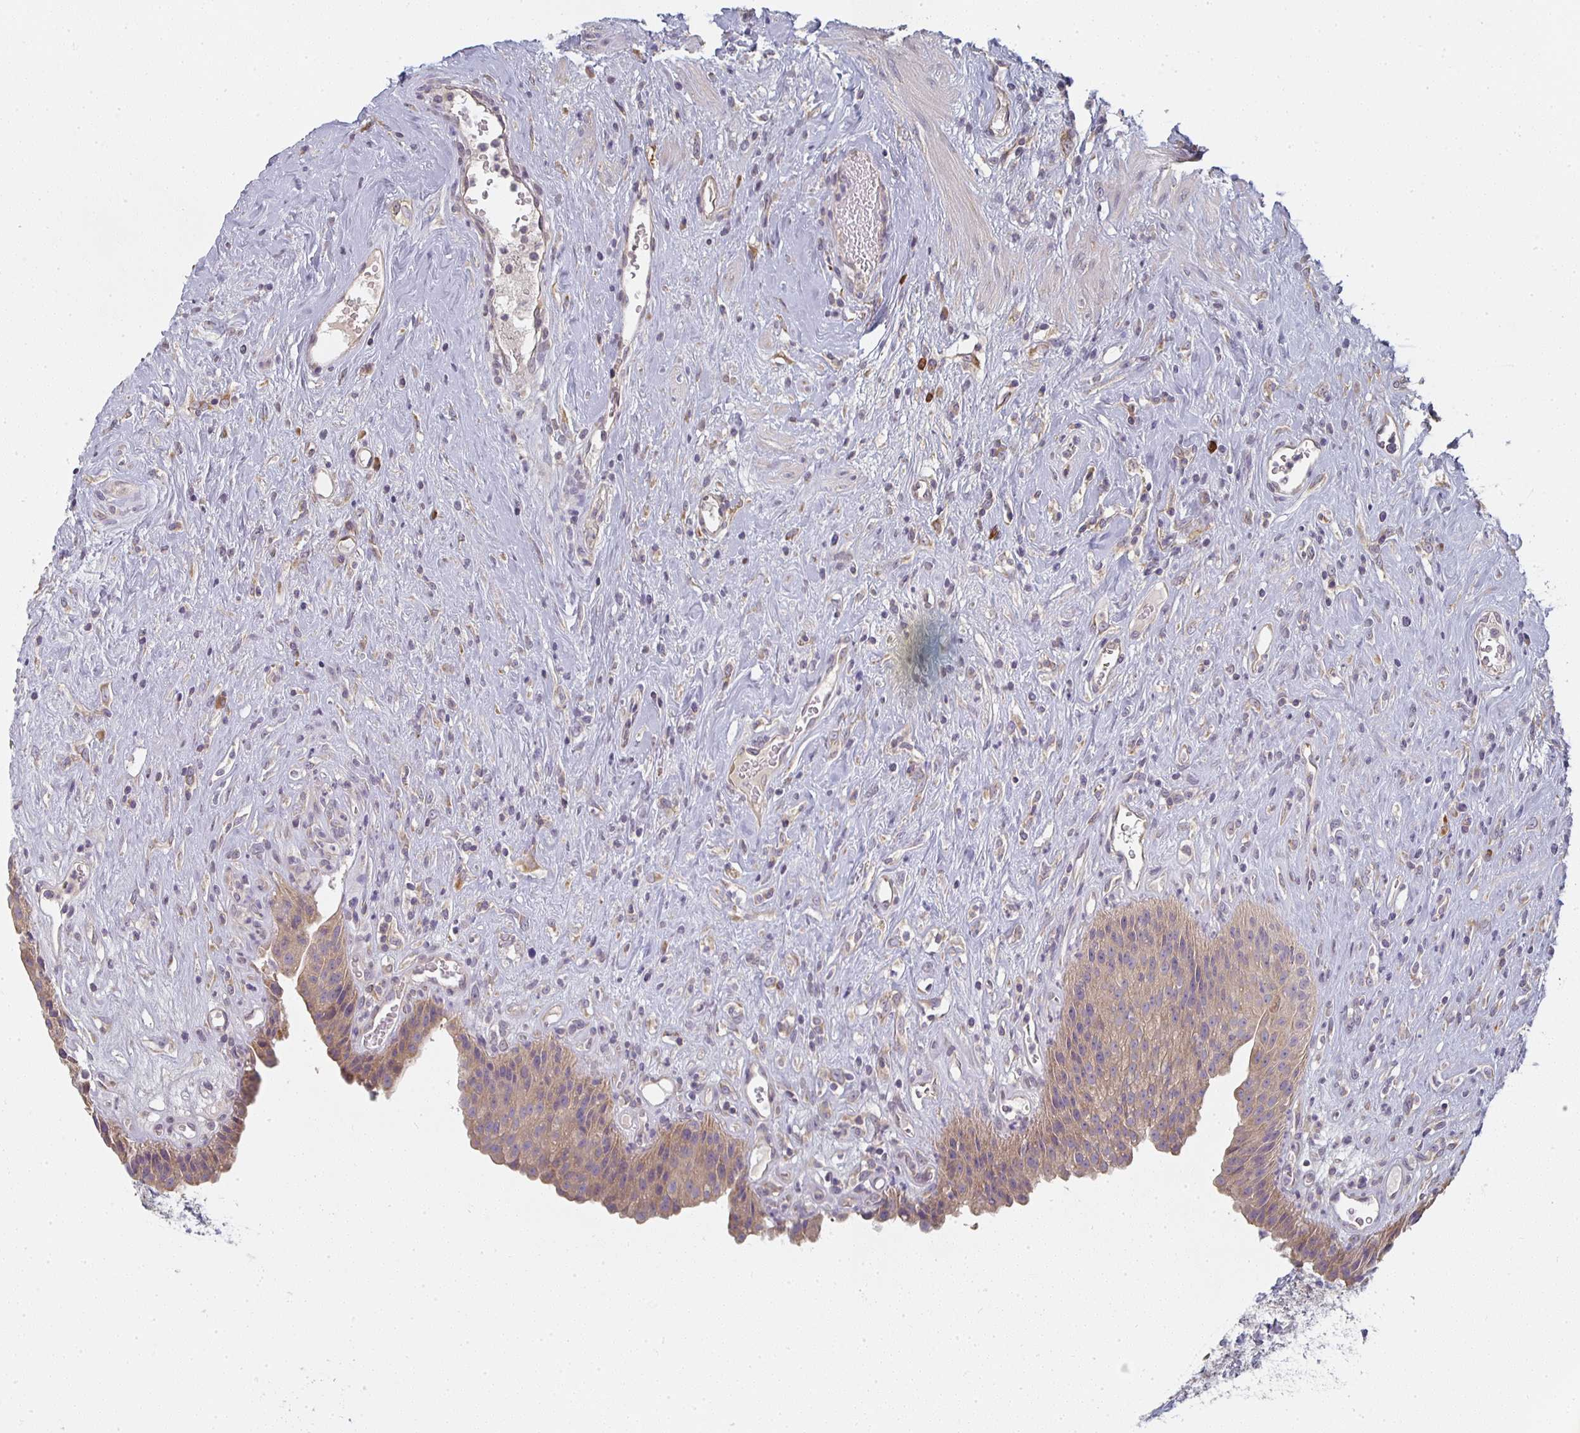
{"staining": {"intensity": "weak", "quantity": ">75%", "location": "cytoplasmic/membranous"}, "tissue": "urinary bladder", "cell_type": "Urothelial cells", "image_type": "normal", "snomed": [{"axis": "morphology", "description": "Normal tissue, NOS"}, {"axis": "topography", "description": "Urinary bladder"}], "caption": "About >75% of urothelial cells in unremarkable human urinary bladder reveal weak cytoplasmic/membranous protein expression as visualized by brown immunohistochemical staining.", "gene": "CTHRC1", "patient": {"sex": "female", "age": 56}}